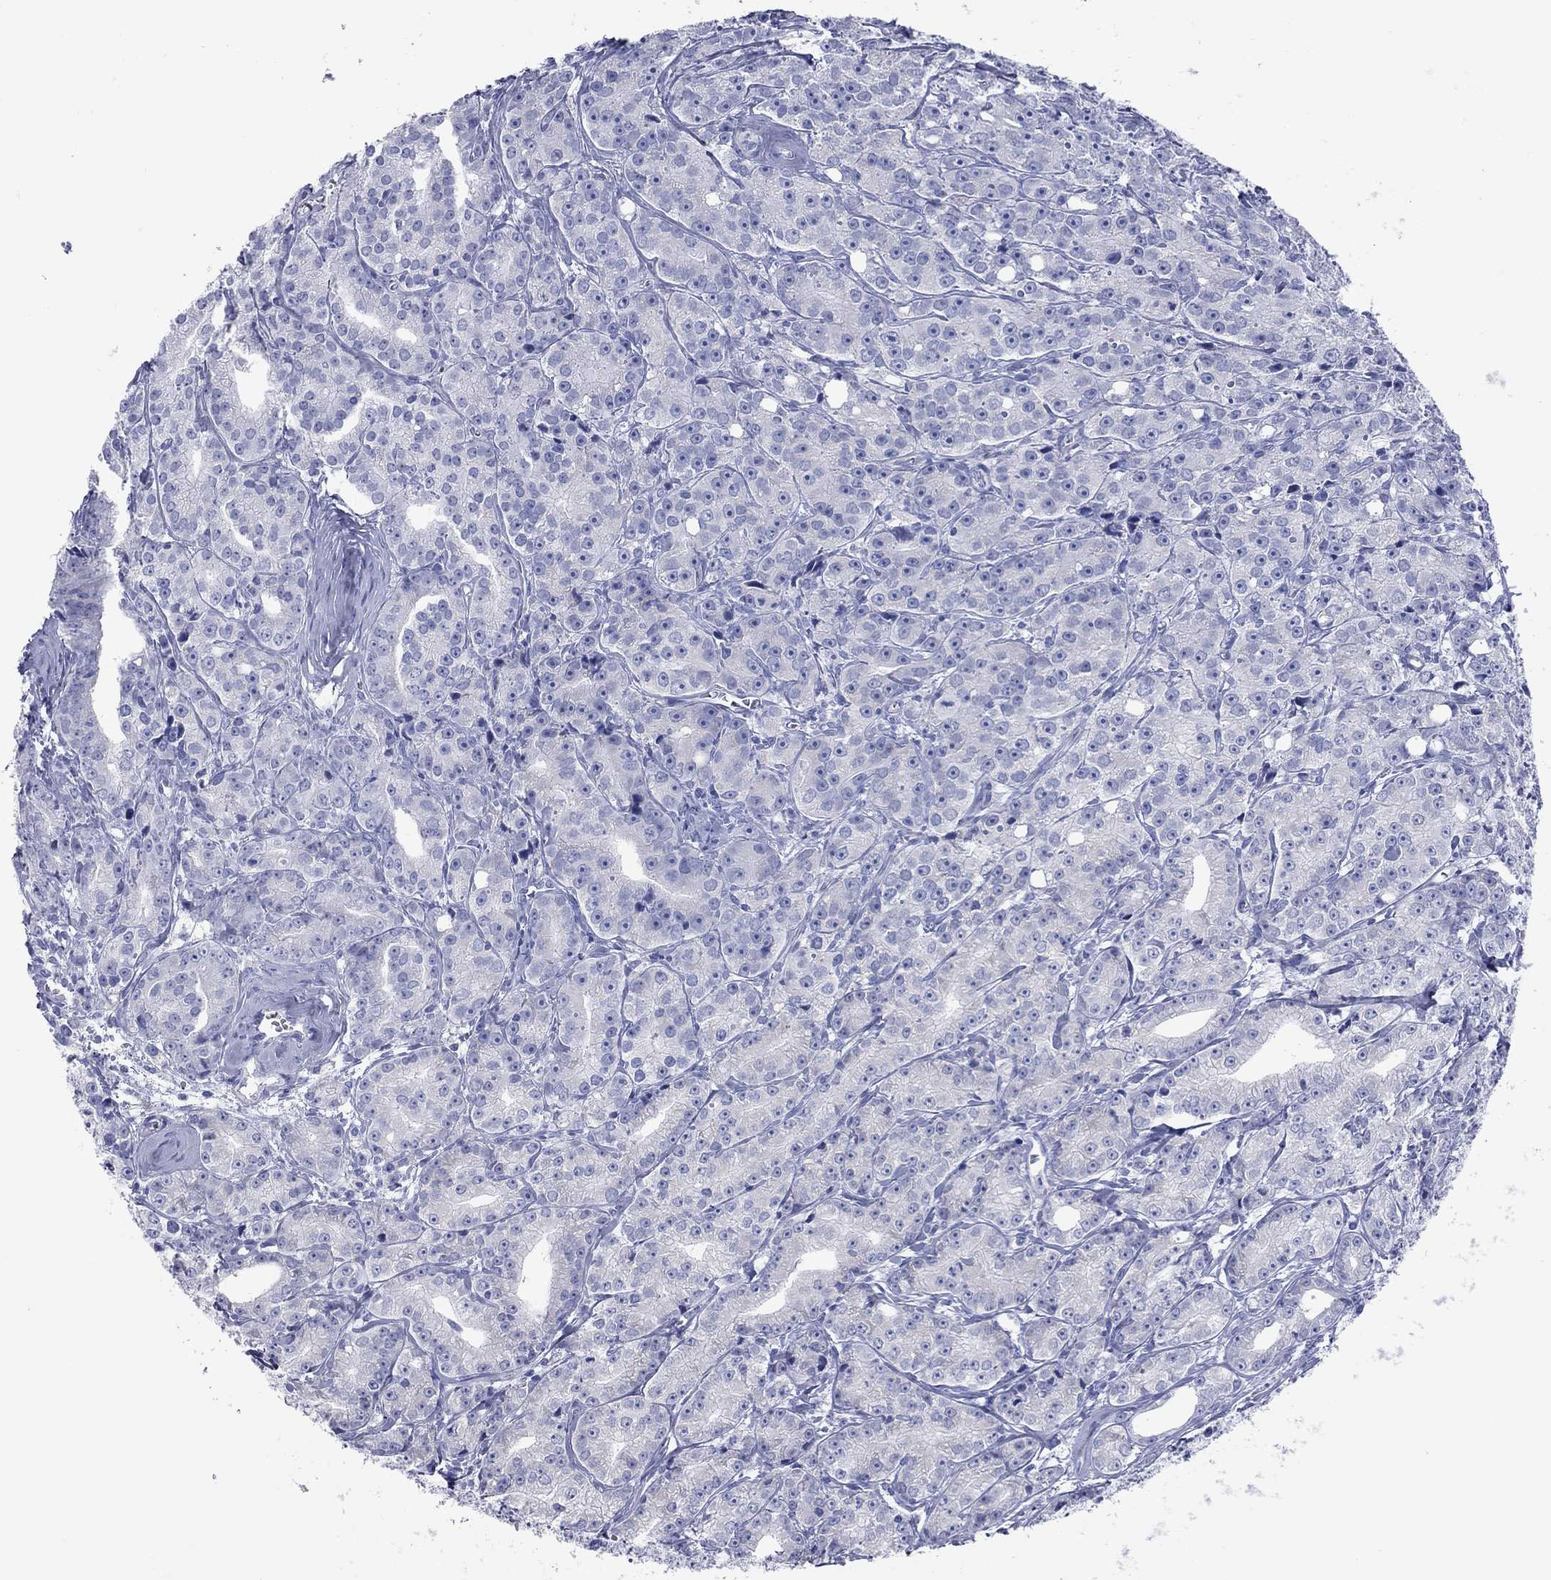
{"staining": {"intensity": "weak", "quantity": "<25%", "location": "cytoplasmic/membranous"}, "tissue": "prostate cancer", "cell_type": "Tumor cells", "image_type": "cancer", "snomed": [{"axis": "morphology", "description": "Adenocarcinoma, Medium grade"}, {"axis": "topography", "description": "Prostate"}], "caption": "An immunohistochemistry (IHC) image of prostate adenocarcinoma (medium-grade) is shown. There is no staining in tumor cells of prostate adenocarcinoma (medium-grade). (Brightfield microscopy of DAB IHC at high magnification).", "gene": "VSIG10", "patient": {"sex": "male", "age": 74}}